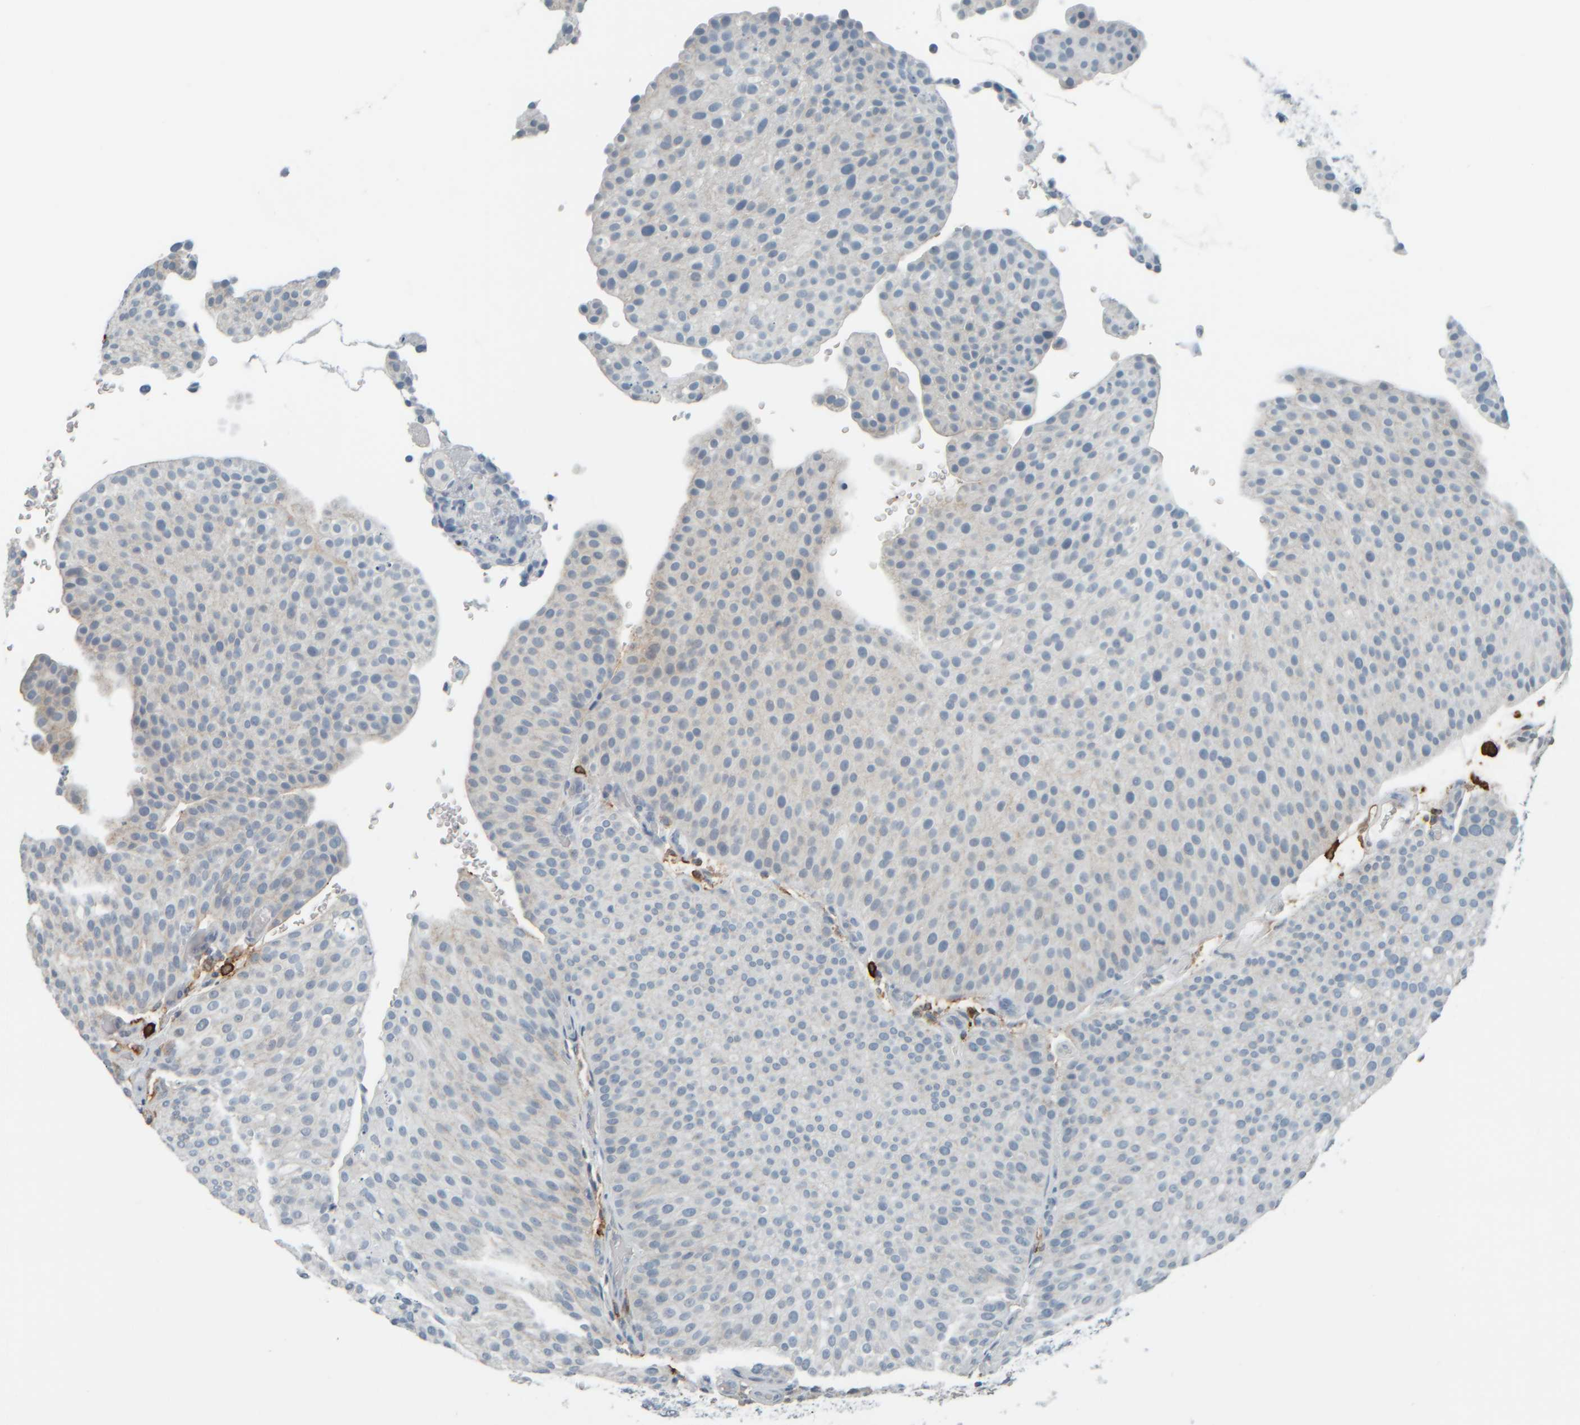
{"staining": {"intensity": "negative", "quantity": "none", "location": "none"}, "tissue": "urothelial cancer", "cell_type": "Tumor cells", "image_type": "cancer", "snomed": [{"axis": "morphology", "description": "Urothelial carcinoma, Low grade"}, {"axis": "topography", "description": "Smooth muscle"}, {"axis": "topography", "description": "Urinary bladder"}], "caption": "Immunohistochemistry of urothelial cancer displays no staining in tumor cells. The staining is performed using DAB (3,3'-diaminobenzidine) brown chromogen with nuclei counter-stained in using hematoxylin.", "gene": "TPSAB1", "patient": {"sex": "male", "age": 60}}